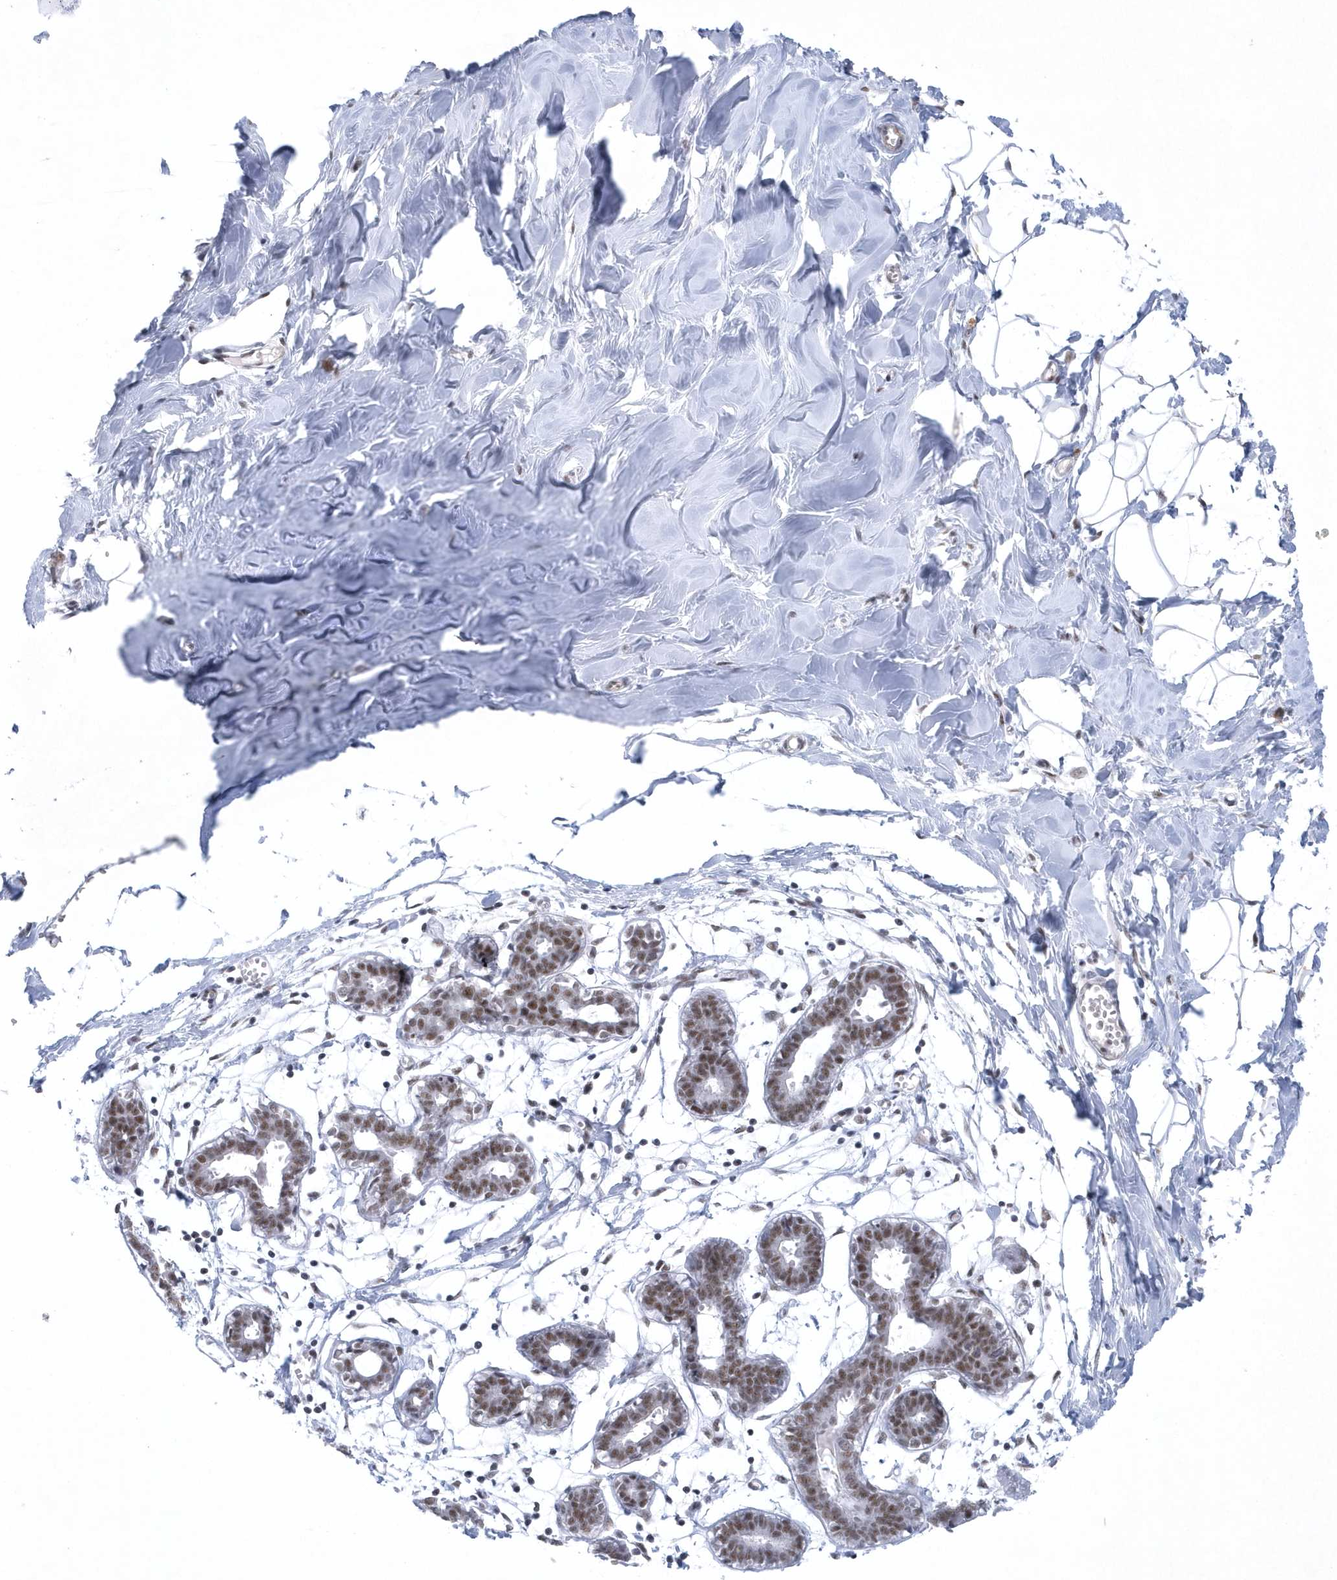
{"staining": {"intensity": "moderate", "quantity": ">75%", "location": "nuclear"}, "tissue": "breast", "cell_type": "Adipocytes", "image_type": "normal", "snomed": [{"axis": "morphology", "description": "Normal tissue, NOS"}, {"axis": "topography", "description": "Breast"}], "caption": "An image of human breast stained for a protein reveals moderate nuclear brown staining in adipocytes.", "gene": "DCLRE1A", "patient": {"sex": "female", "age": 27}}